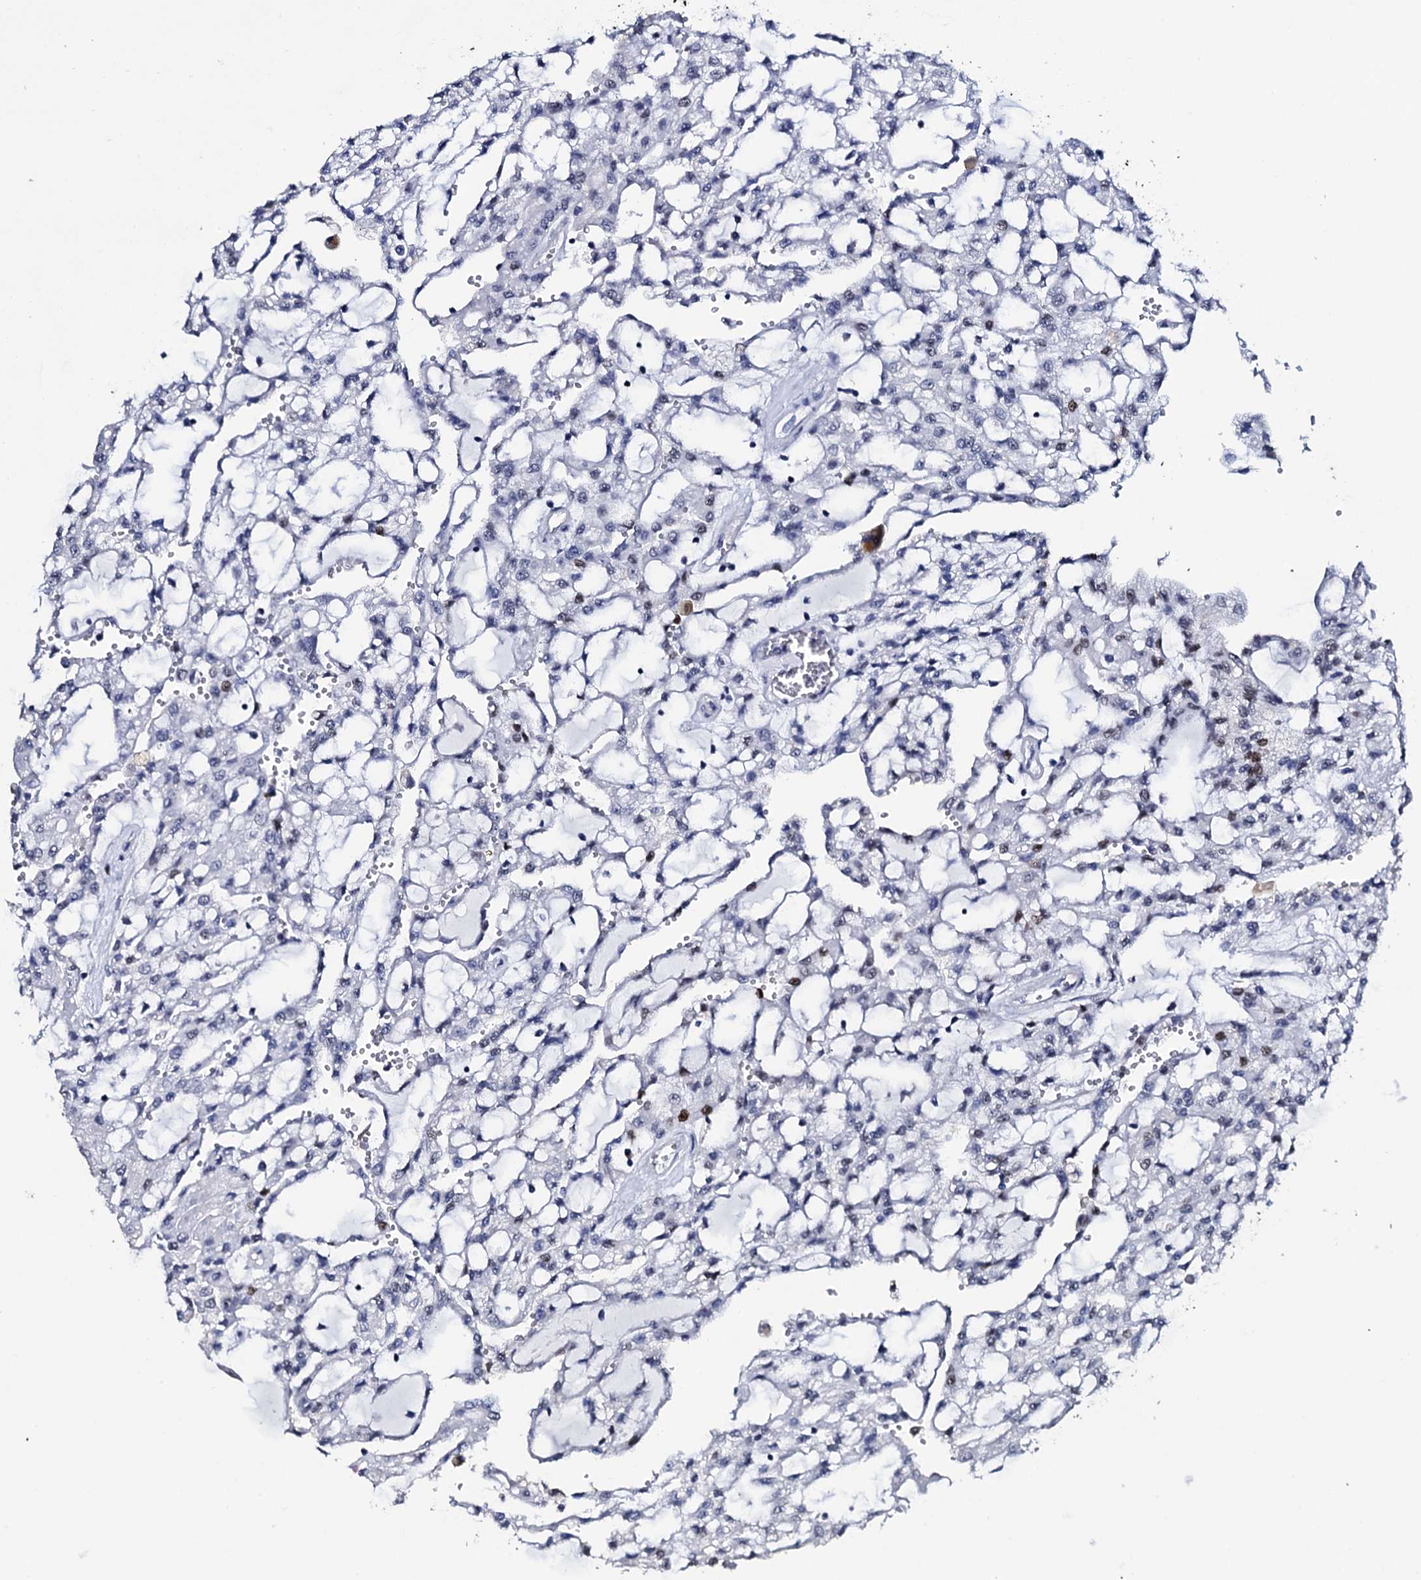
{"staining": {"intensity": "moderate", "quantity": "<25%", "location": "nuclear"}, "tissue": "renal cancer", "cell_type": "Tumor cells", "image_type": "cancer", "snomed": [{"axis": "morphology", "description": "Adenocarcinoma, NOS"}, {"axis": "topography", "description": "Kidney"}], "caption": "Moderate nuclear protein positivity is present in approximately <25% of tumor cells in renal adenocarcinoma.", "gene": "NPM2", "patient": {"sex": "male", "age": 63}}